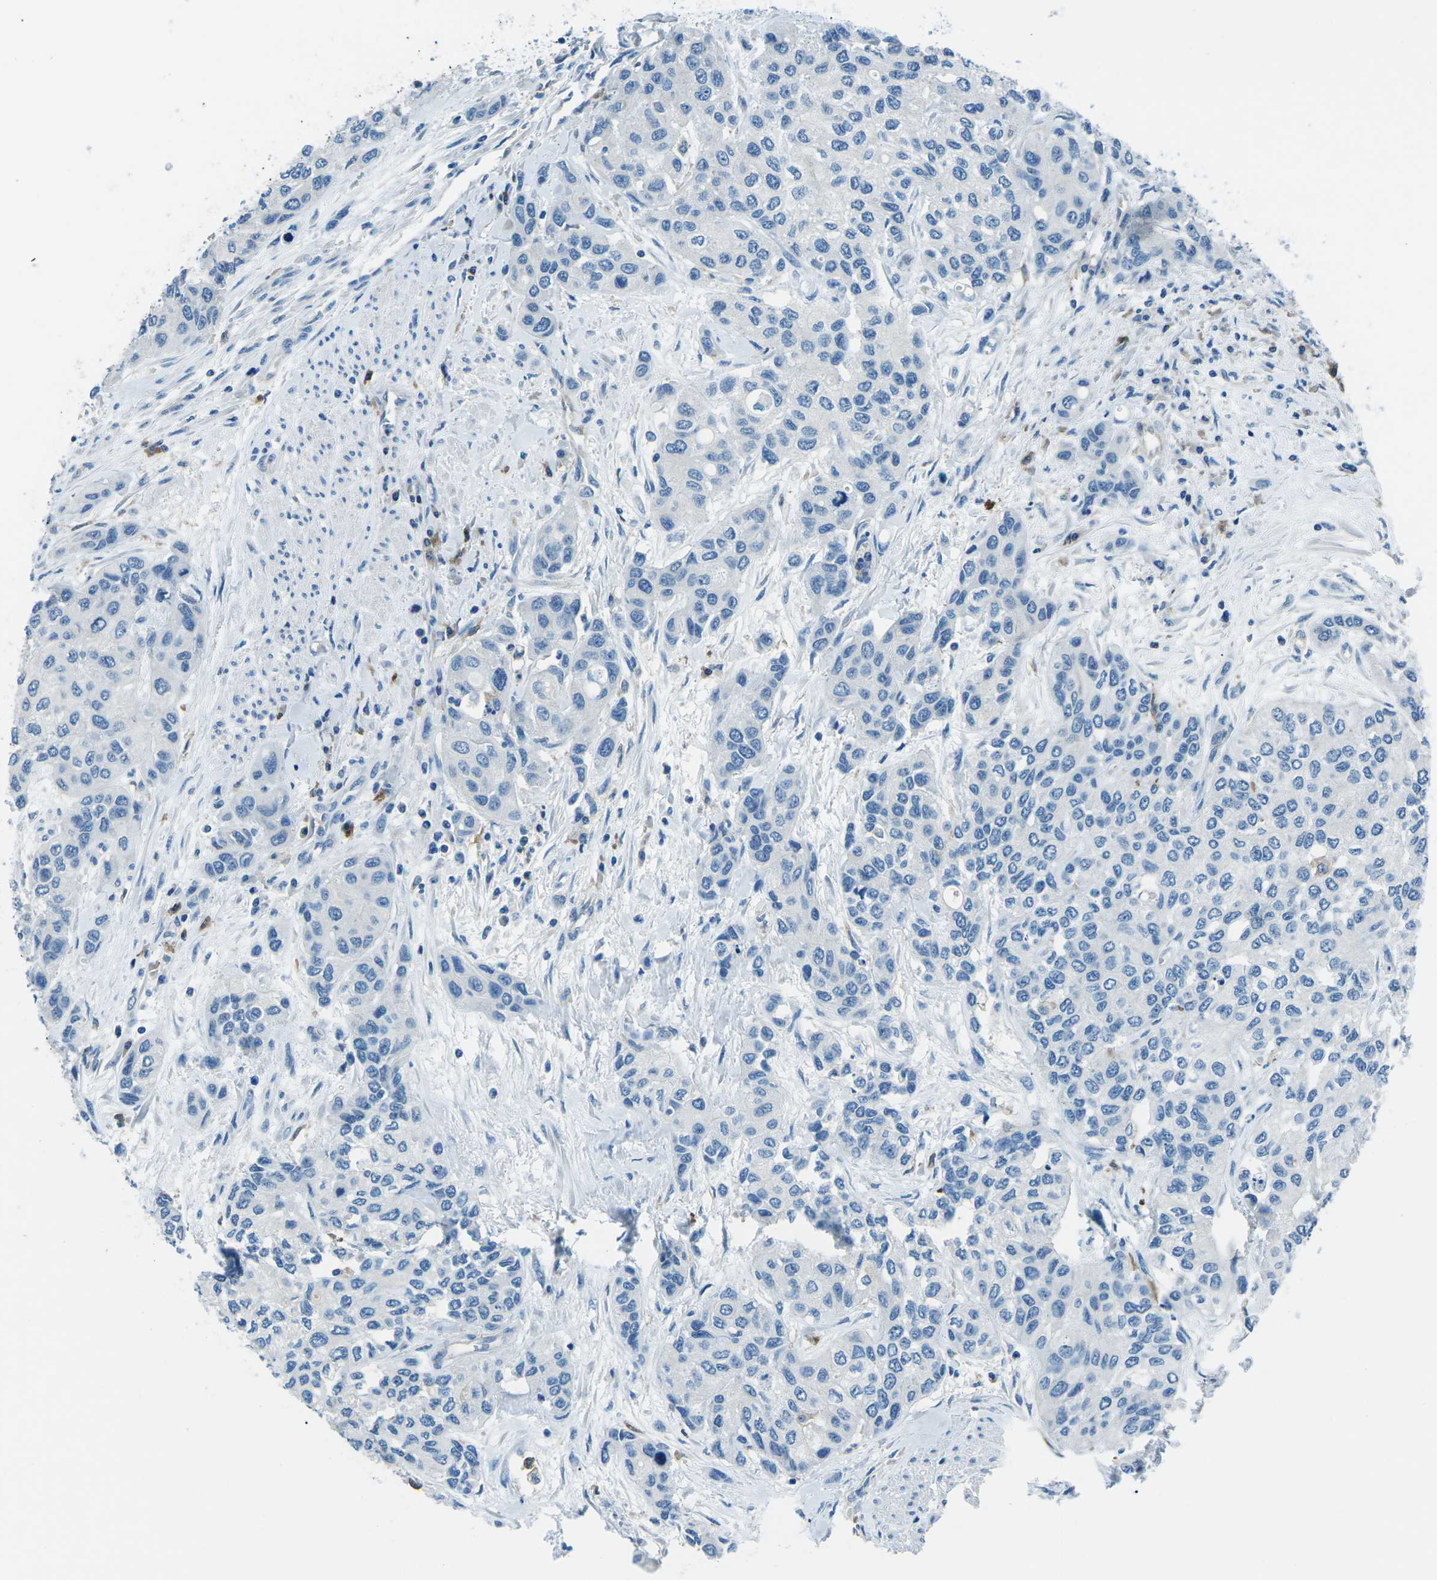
{"staining": {"intensity": "negative", "quantity": "none", "location": "none"}, "tissue": "urothelial cancer", "cell_type": "Tumor cells", "image_type": "cancer", "snomed": [{"axis": "morphology", "description": "Urothelial carcinoma, High grade"}, {"axis": "topography", "description": "Urinary bladder"}], "caption": "DAB immunohistochemical staining of urothelial cancer shows no significant positivity in tumor cells.", "gene": "CD1D", "patient": {"sex": "female", "age": 56}}